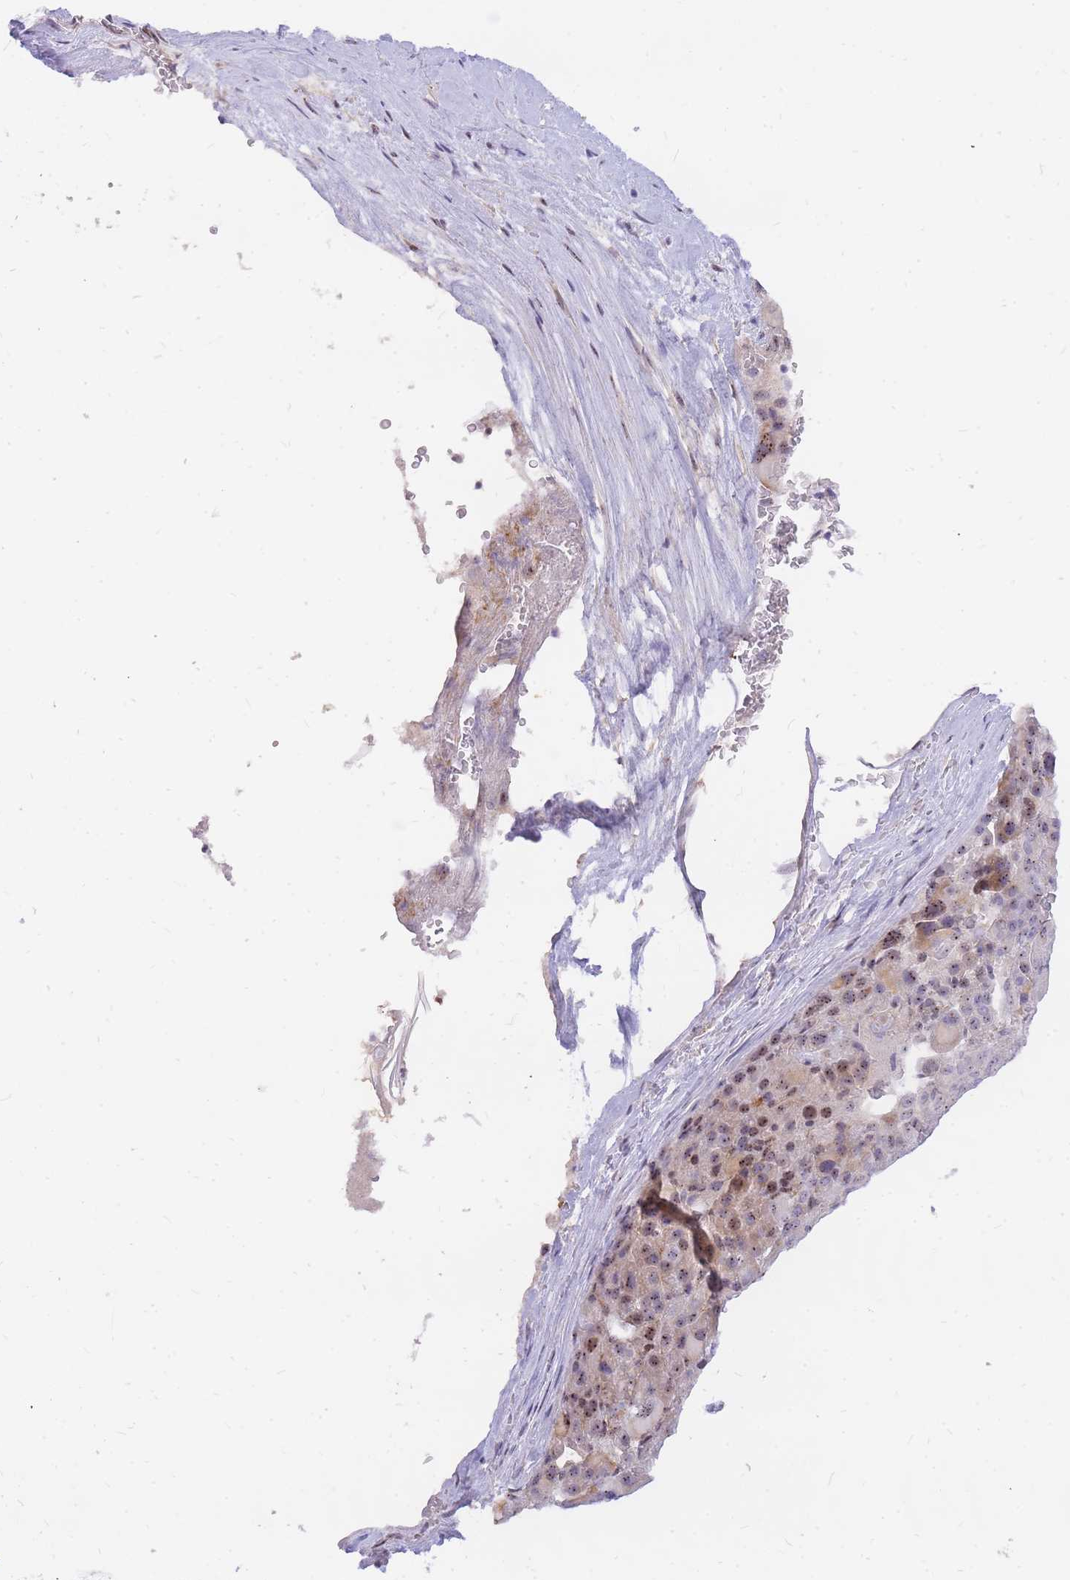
{"staining": {"intensity": "moderate", "quantity": ">75%", "location": "nuclear"}, "tissue": "liver cancer", "cell_type": "Tumor cells", "image_type": "cancer", "snomed": [{"axis": "morphology", "description": "Carcinoma, Hepatocellular, NOS"}, {"axis": "topography", "description": "Liver"}], "caption": "Immunohistochemical staining of liver hepatocellular carcinoma demonstrates medium levels of moderate nuclear protein positivity in approximately >75% of tumor cells. Immunohistochemistry (ihc) stains the protein of interest in brown and the nuclei are stained blue.", "gene": "TLE2", "patient": {"sex": "male", "age": 76}}